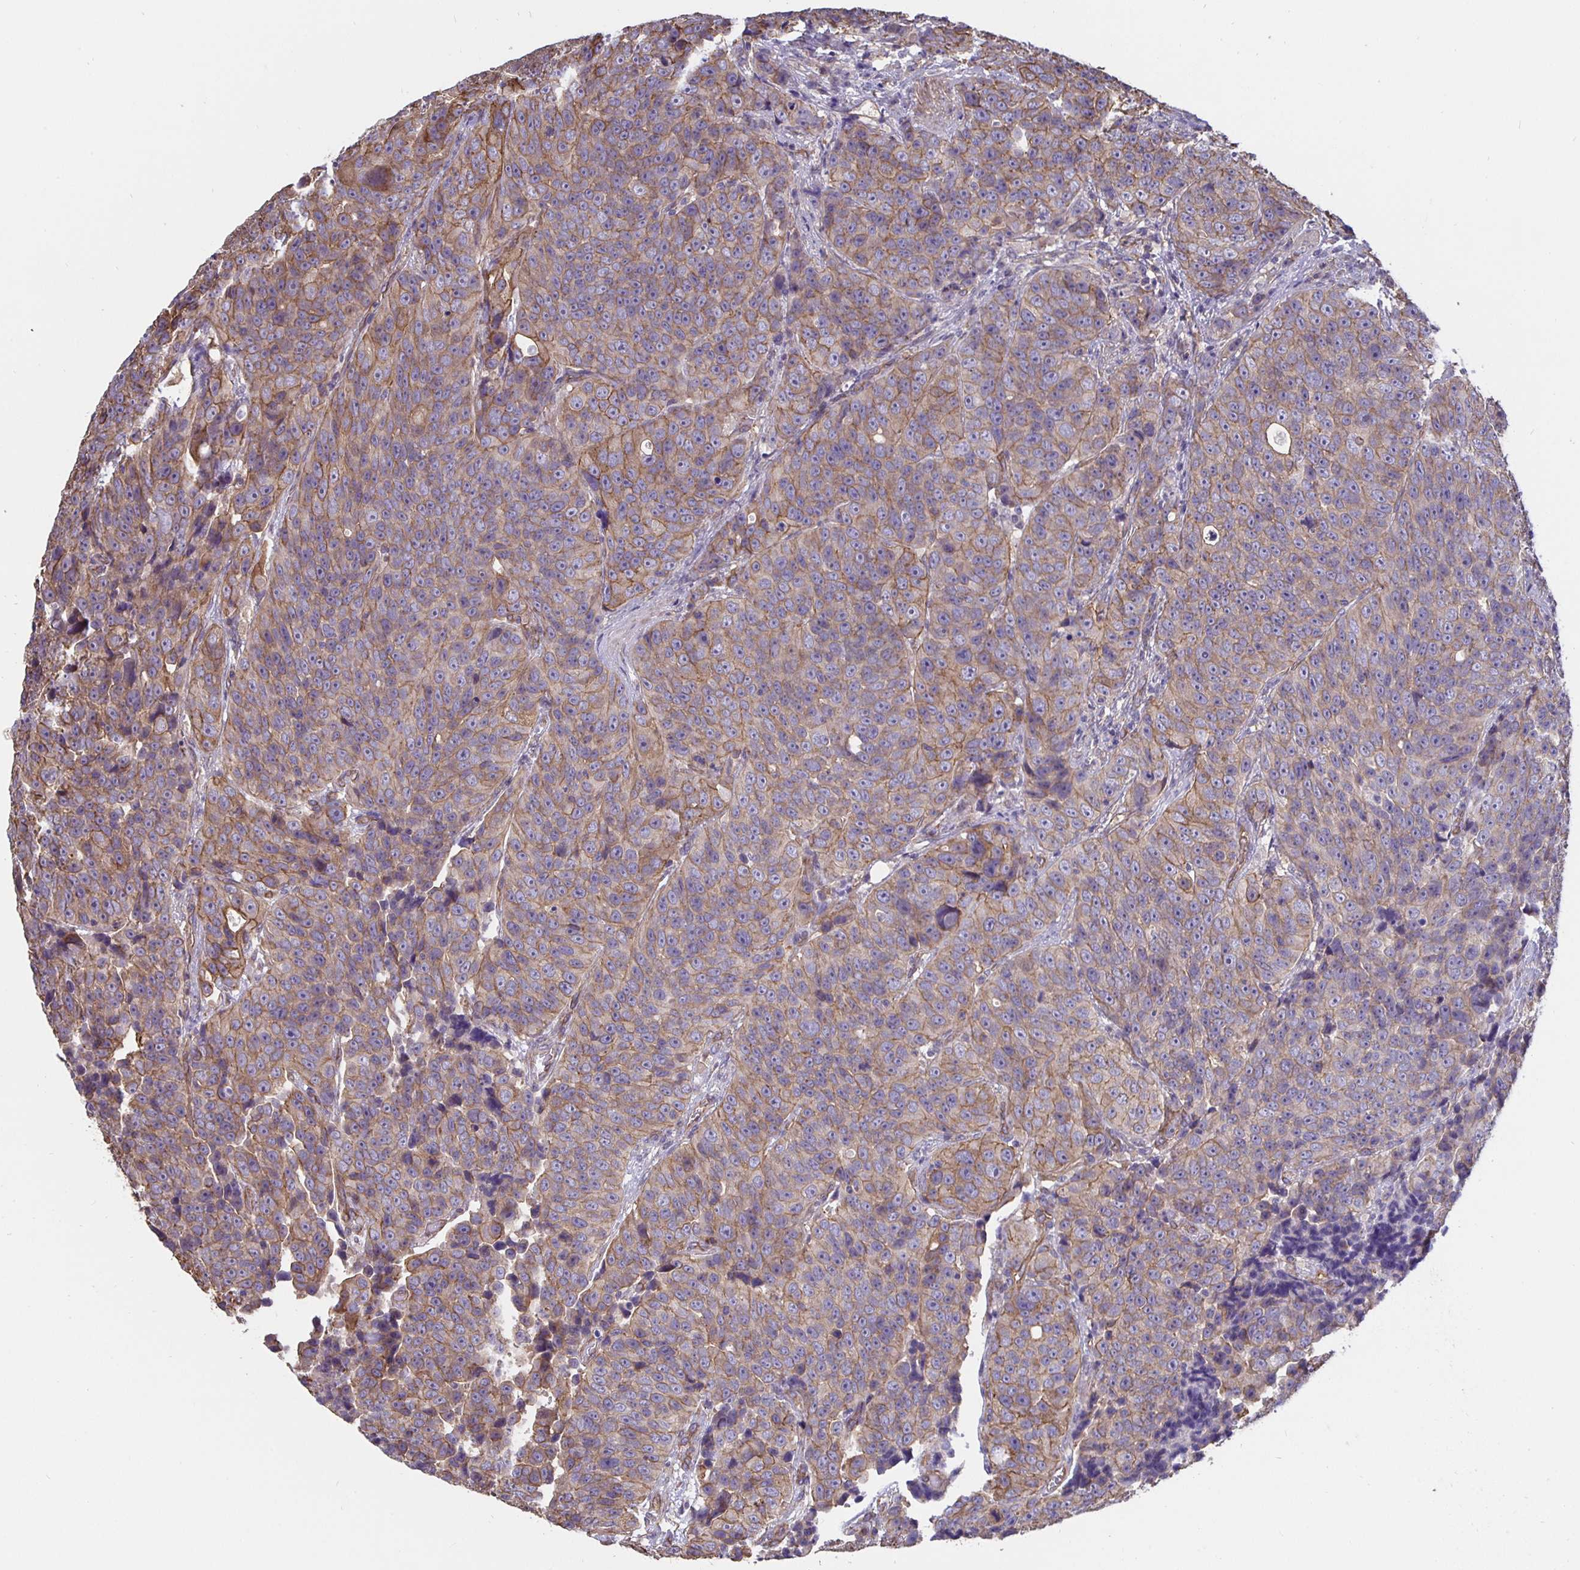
{"staining": {"intensity": "moderate", "quantity": "25%-75%", "location": "cytoplasmic/membranous"}, "tissue": "urothelial cancer", "cell_type": "Tumor cells", "image_type": "cancer", "snomed": [{"axis": "morphology", "description": "Urothelial carcinoma, NOS"}, {"axis": "topography", "description": "Urinary bladder"}], "caption": "Tumor cells display medium levels of moderate cytoplasmic/membranous expression in about 25%-75% of cells in human transitional cell carcinoma.", "gene": "ARHGEF39", "patient": {"sex": "male", "age": 52}}